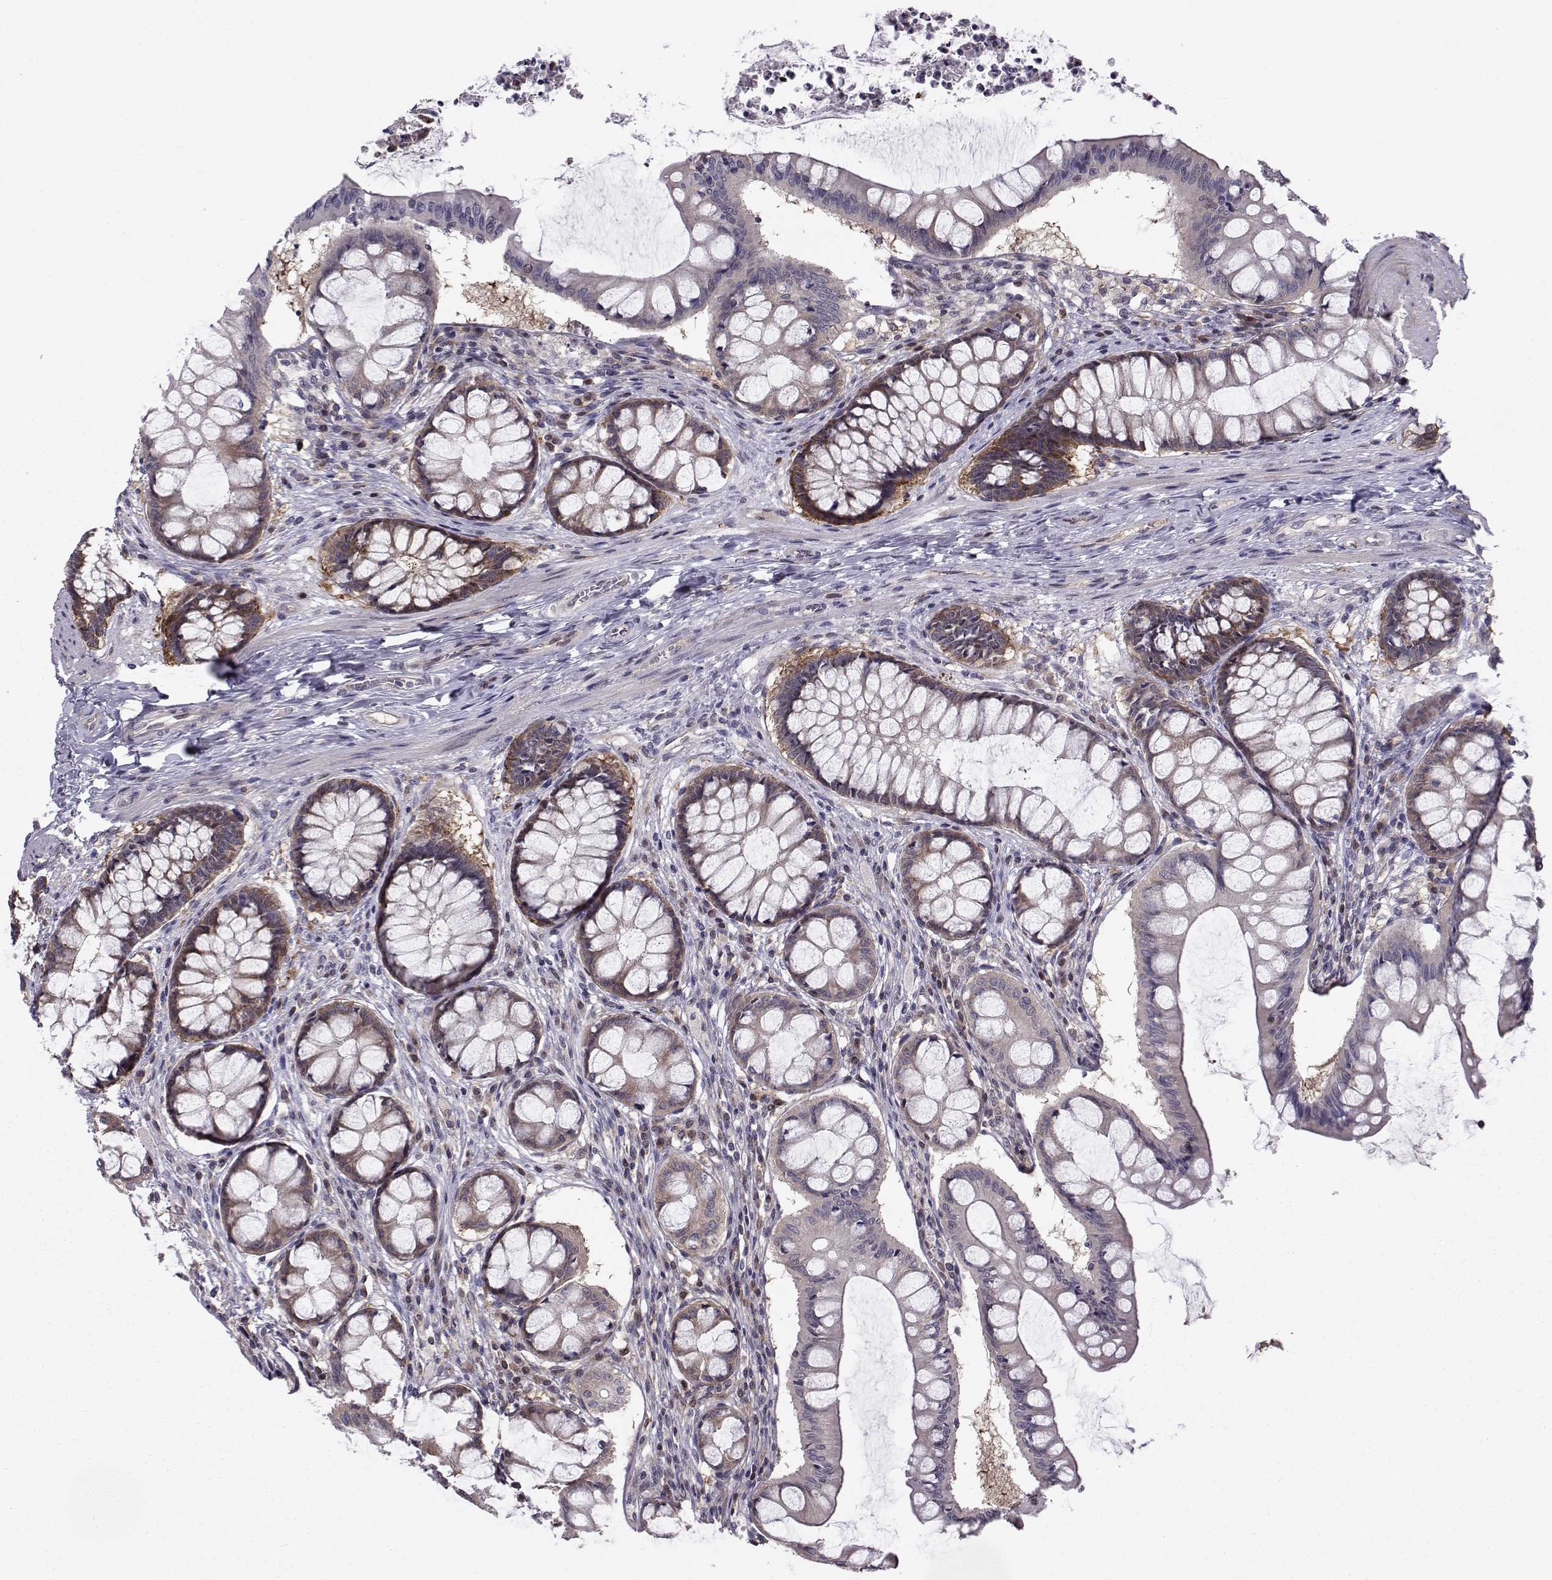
{"staining": {"intensity": "negative", "quantity": "none", "location": "none"}, "tissue": "colon", "cell_type": "Endothelial cells", "image_type": "normal", "snomed": [{"axis": "morphology", "description": "Normal tissue, NOS"}, {"axis": "topography", "description": "Colon"}], "caption": "A photomicrograph of colon stained for a protein displays no brown staining in endothelial cells. (IHC, brightfield microscopy, high magnification).", "gene": "HSP90AB1", "patient": {"sex": "female", "age": 65}}